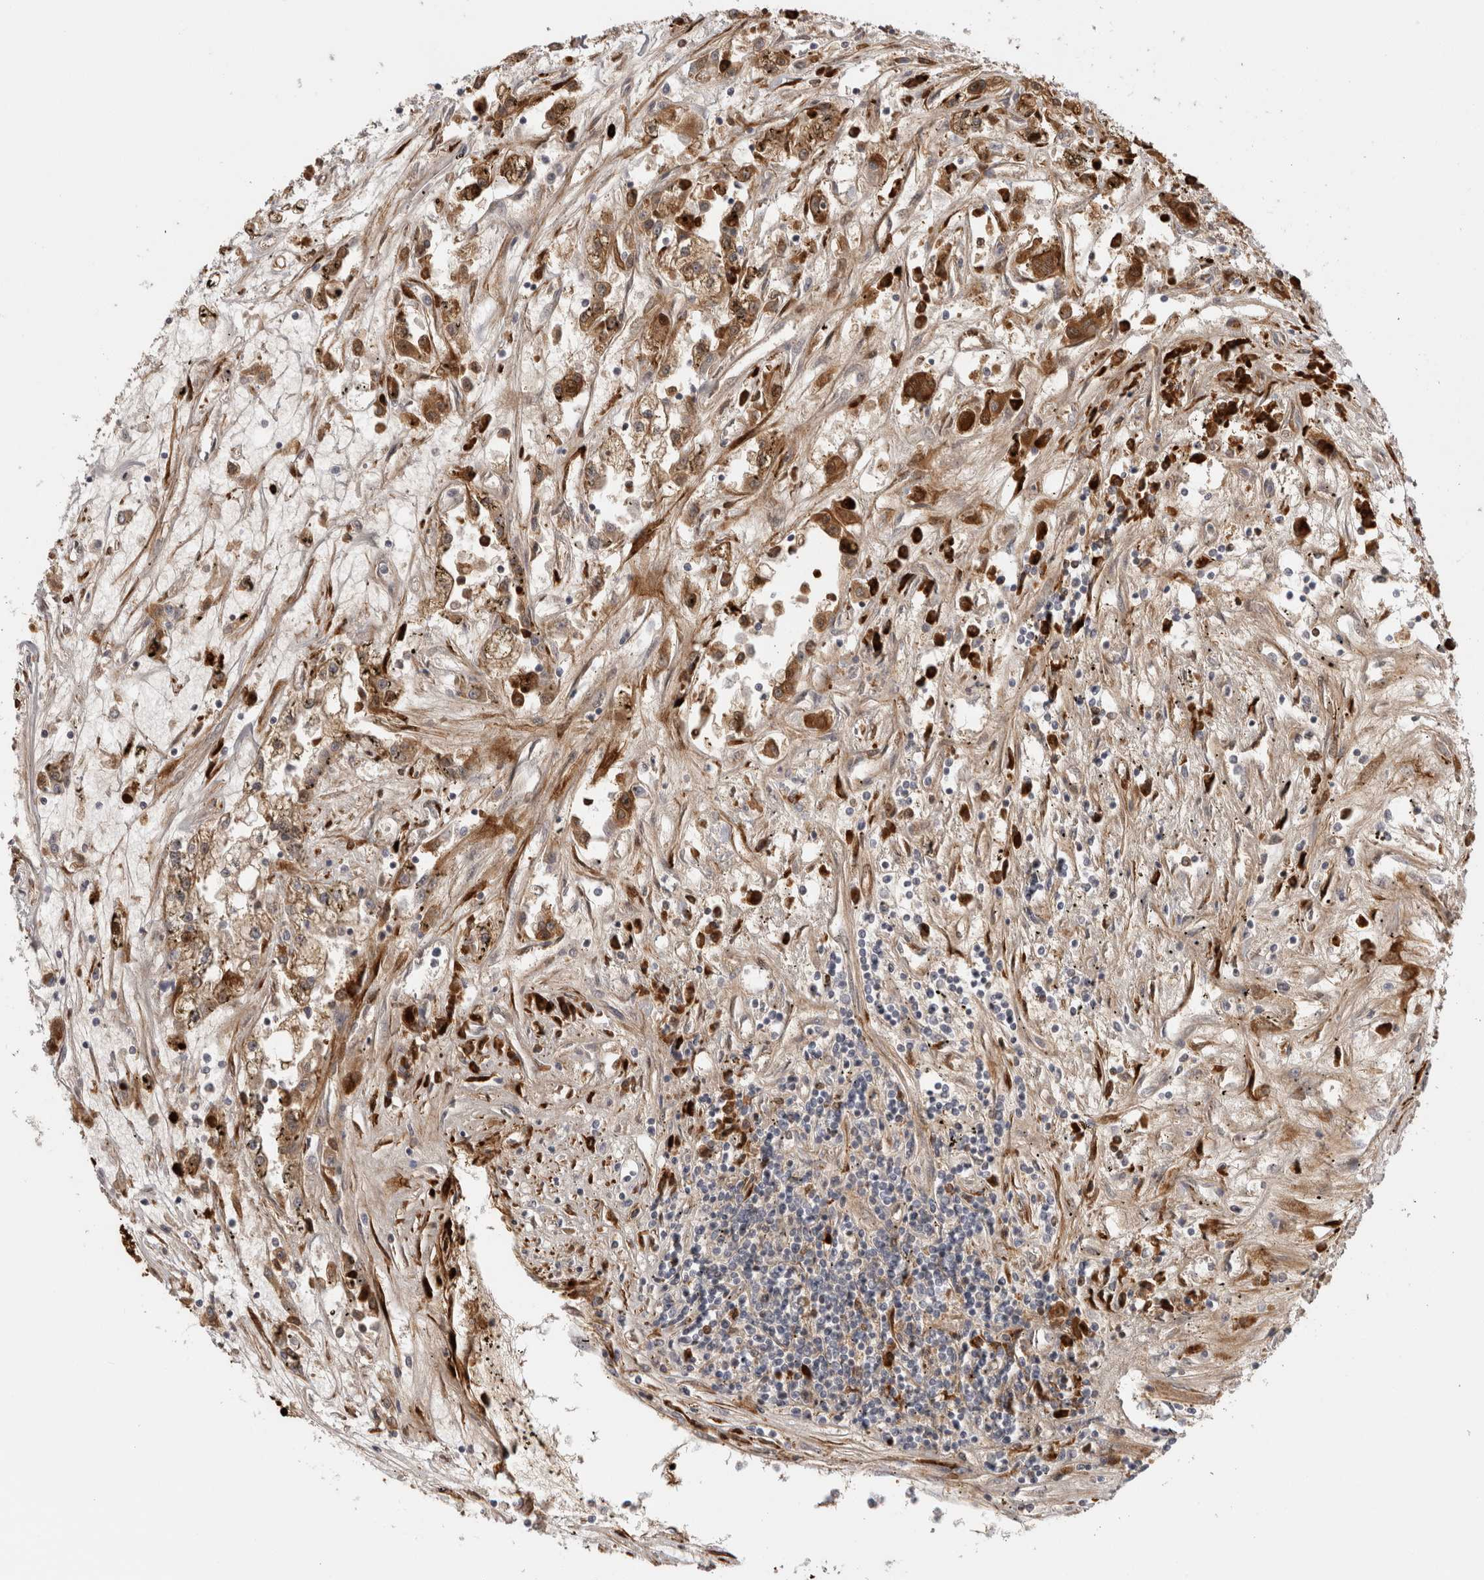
{"staining": {"intensity": "moderate", "quantity": "25%-75%", "location": "cytoplasmic/membranous"}, "tissue": "renal cancer", "cell_type": "Tumor cells", "image_type": "cancer", "snomed": [{"axis": "morphology", "description": "Adenocarcinoma, NOS"}, {"axis": "topography", "description": "Kidney"}], "caption": "Human renal cancer stained for a protein (brown) reveals moderate cytoplasmic/membranous positive positivity in about 25%-75% of tumor cells.", "gene": "ZNF318", "patient": {"sex": "female", "age": 52}}